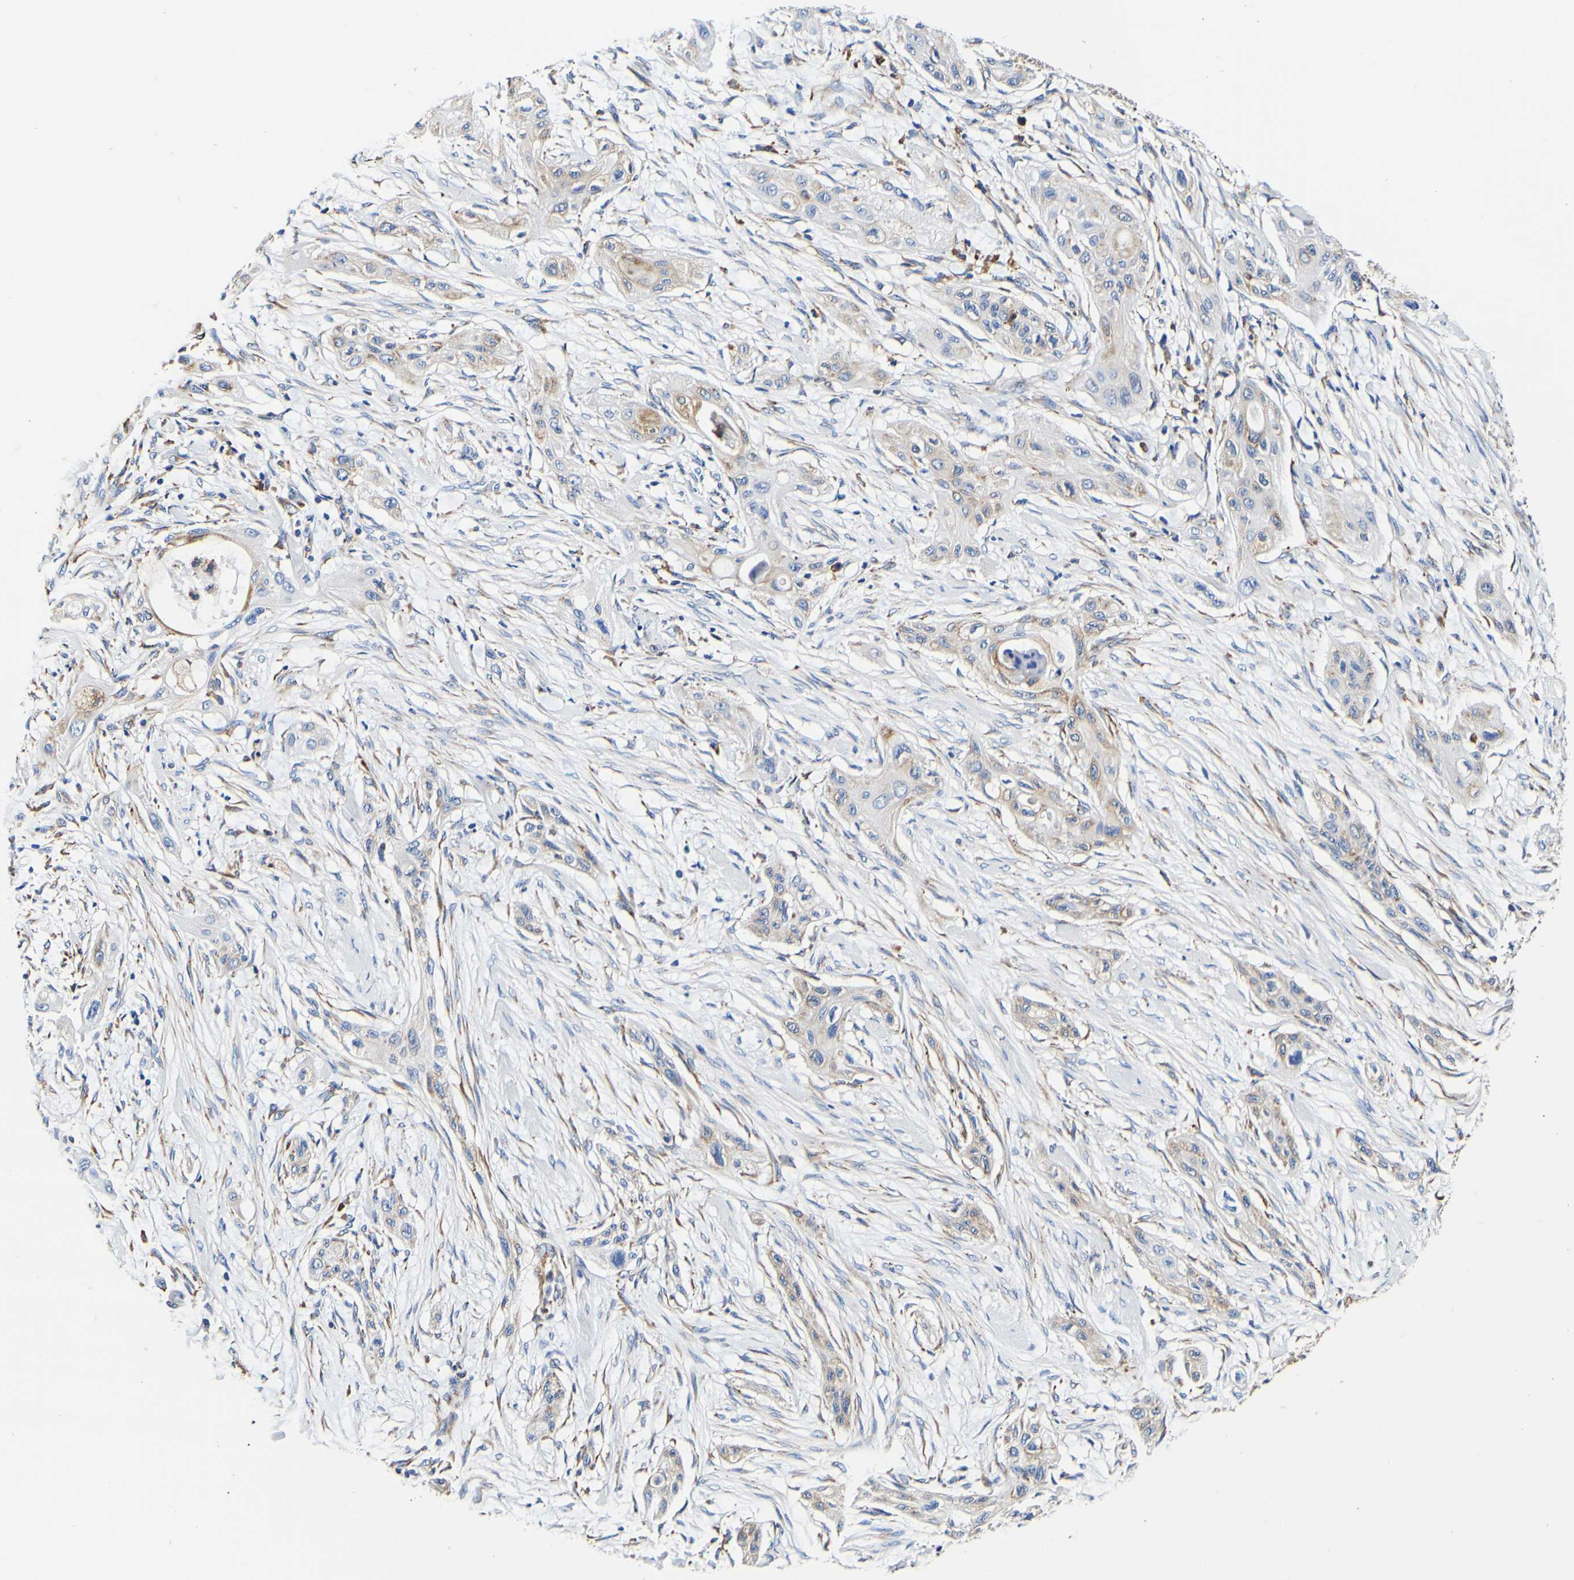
{"staining": {"intensity": "weak", "quantity": "25%-75%", "location": "cytoplasmic/membranous"}, "tissue": "lung cancer", "cell_type": "Tumor cells", "image_type": "cancer", "snomed": [{"axis": "morphology", "description": "Squamous cell carcinoma, NOS"}, {"axis": "topography", "description": "Lung"}], "caption": "High-magnification brightfield microscopy of lung squamous cell carcinoma stained with DAB (brown) and counterstained with hematoxylin (blue). tumor cells exhibit weak cytoplasmic/membranous staining is present in approximately25%-75% of cells. The protein is stained brown, and the nuclei are stained in blue (DAB IHC with brightfield microscopy, high magnification).", "gene": "P4HB", "patient": {"sex": "female", "age": 47}}